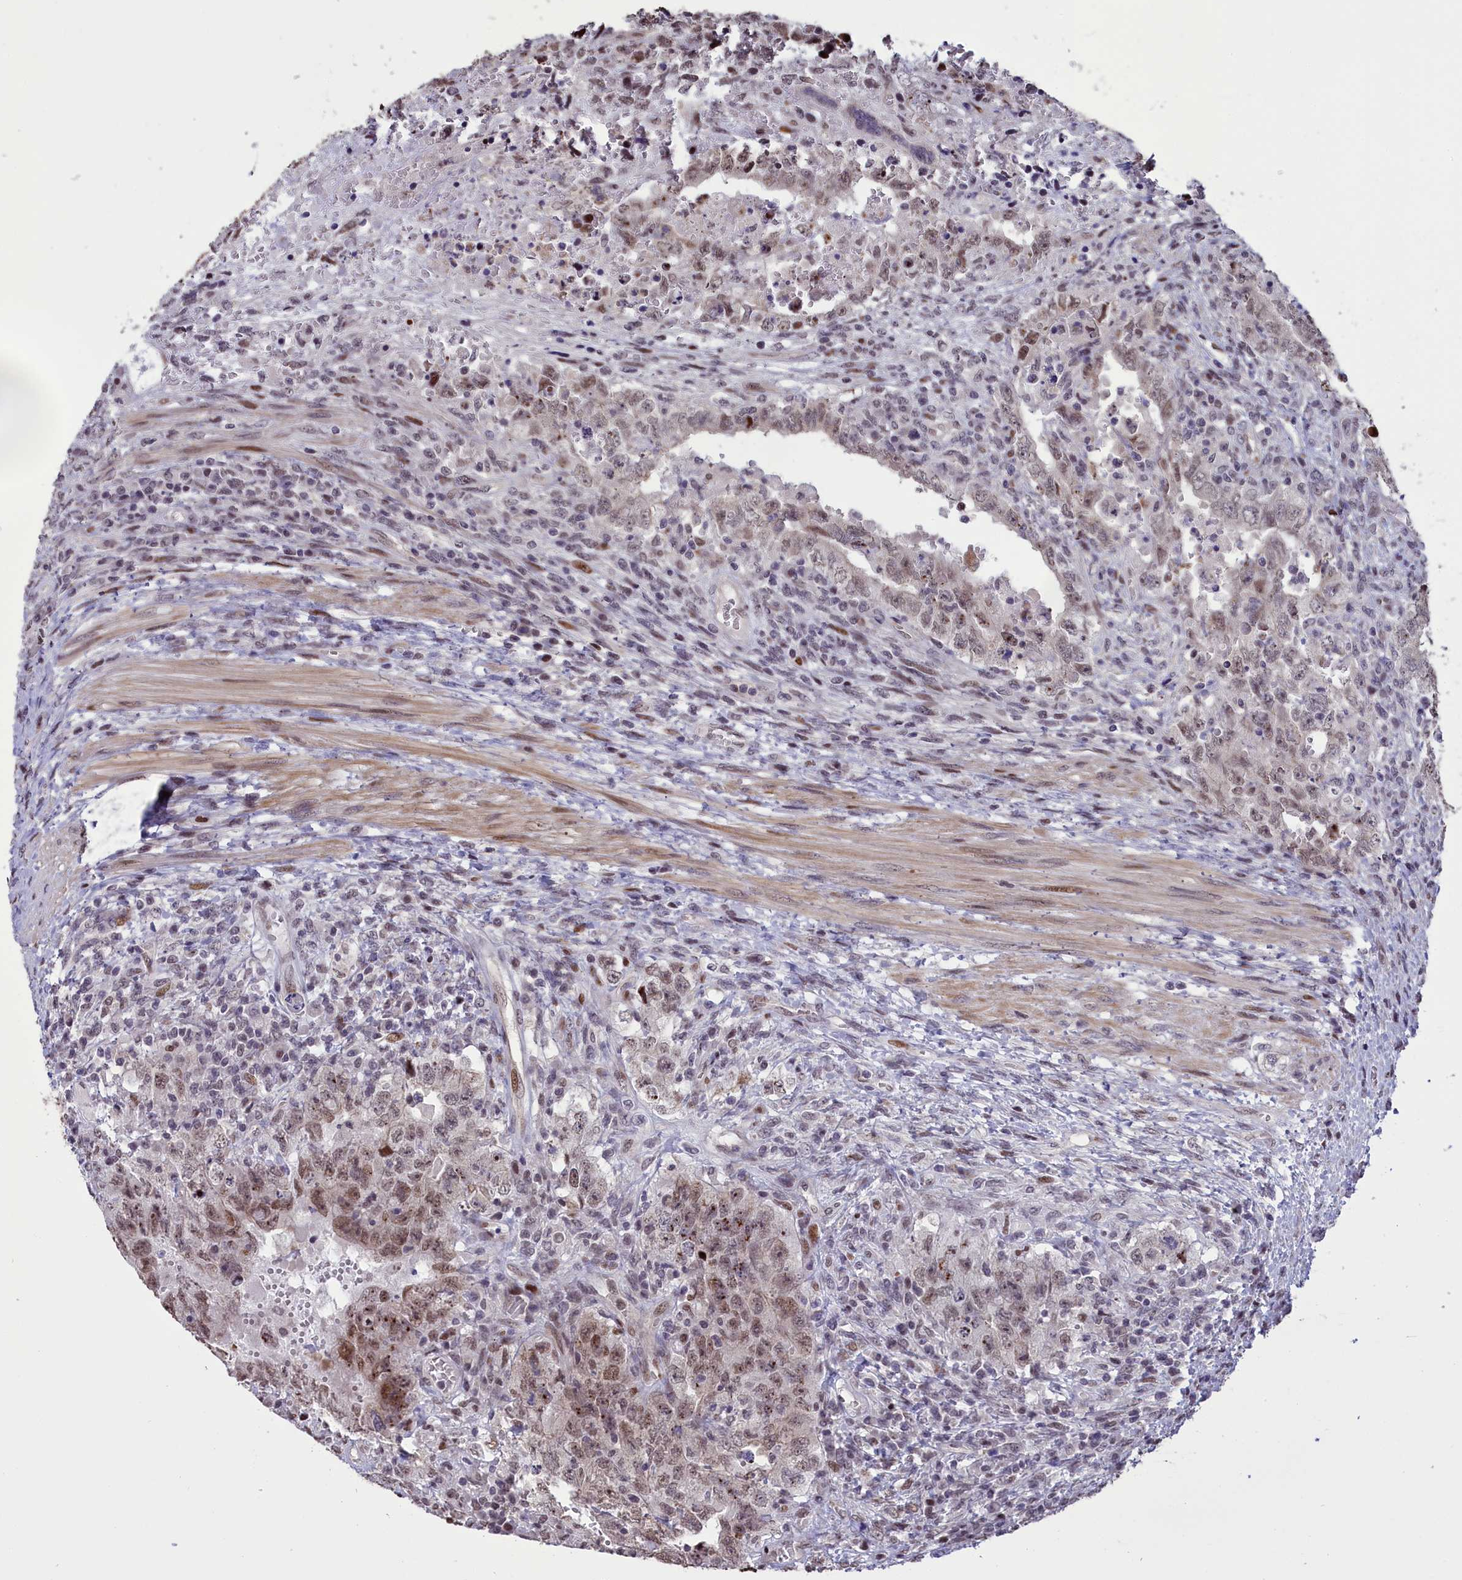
{"staining": {"intensity": "moderate", "quantity": "<25%", "location": "nuclear"}, "tissue": "testis cancer", "cell_type": "Tumor cells", "image_type": "cancer", "snomed": [{"axis": "morphology", "description": "Carcinoma, Embryonal, NOS"}, {"axis": "topography", "description": "Testis"}], "caption": "Immunohistochemistry (IHC) (DAB) staining of embryonal carcinoma (testis) exhibits moderate nuclear protein staining in about <25% of tumor cells. The staining was performed using DAB (3,3'-diaminobenzidine) to visualize the protein expression in brown, while the nuclei were stained in blue with hematoxylin (Magnification: 20x).", "gene": "RELB", "patient": {"sex": "male", "age": 26}}